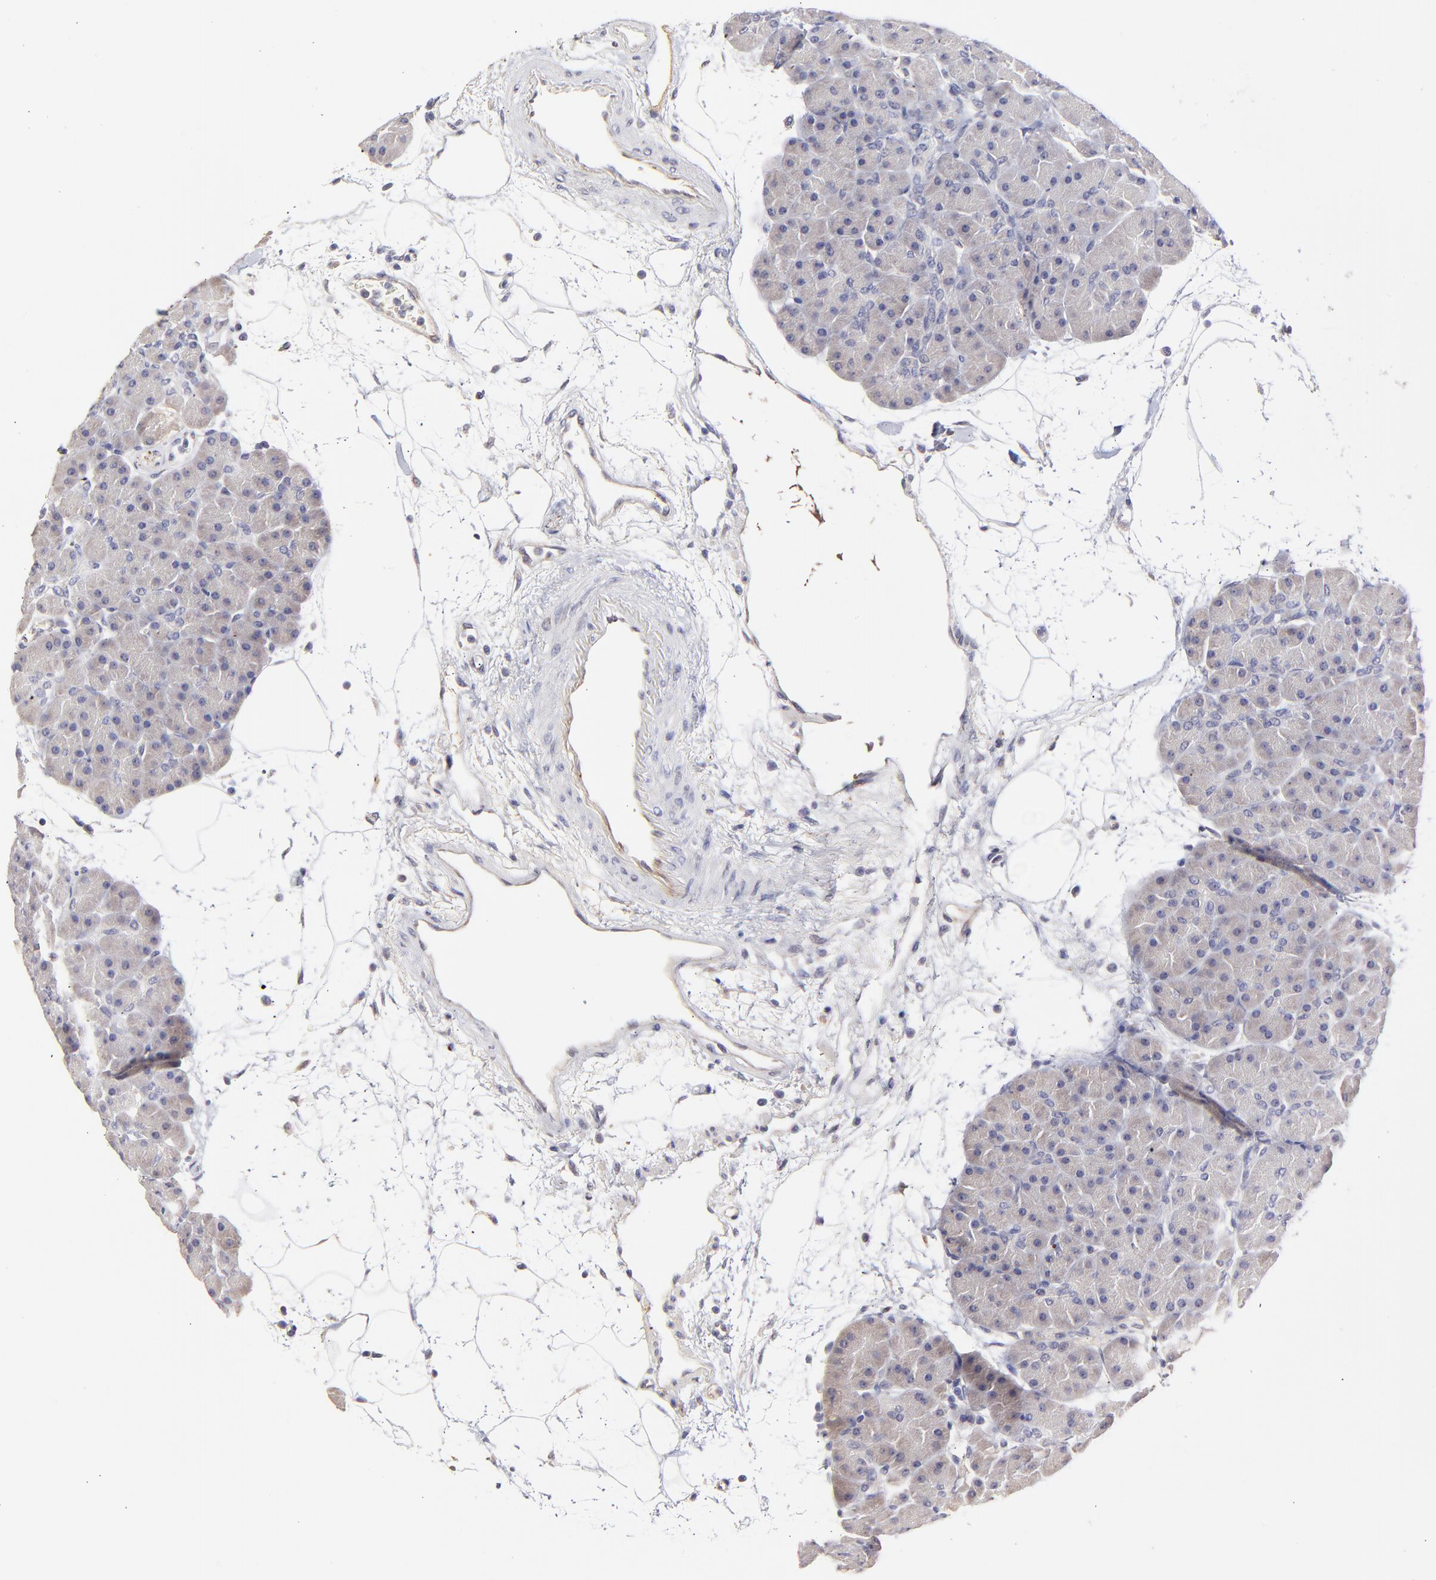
{"staining": {"intensity": "negative", "quantity": "none", "location": "none"}, "tissue": "pancreas", "cell_type": "Exocrine glandular cells", "image_type": "normal", "snomed": [{"axis": "morphology", "description": "Normal tissue, NOS"}, {"axis": "topography", "description": "Pancreas"}], "caption": "High magnification brightfield microscopy of unremarkable pancreas stained with DAB (3,3'-diaminobenzidine) (brown) and counterstained with hematoxylin (blue): exocrine glandular cells show no significant expression. (IHC, brightfield microscopy, high magnification).", "gene": "BTG2", "patient": {"sex": "male", "age": 66}}